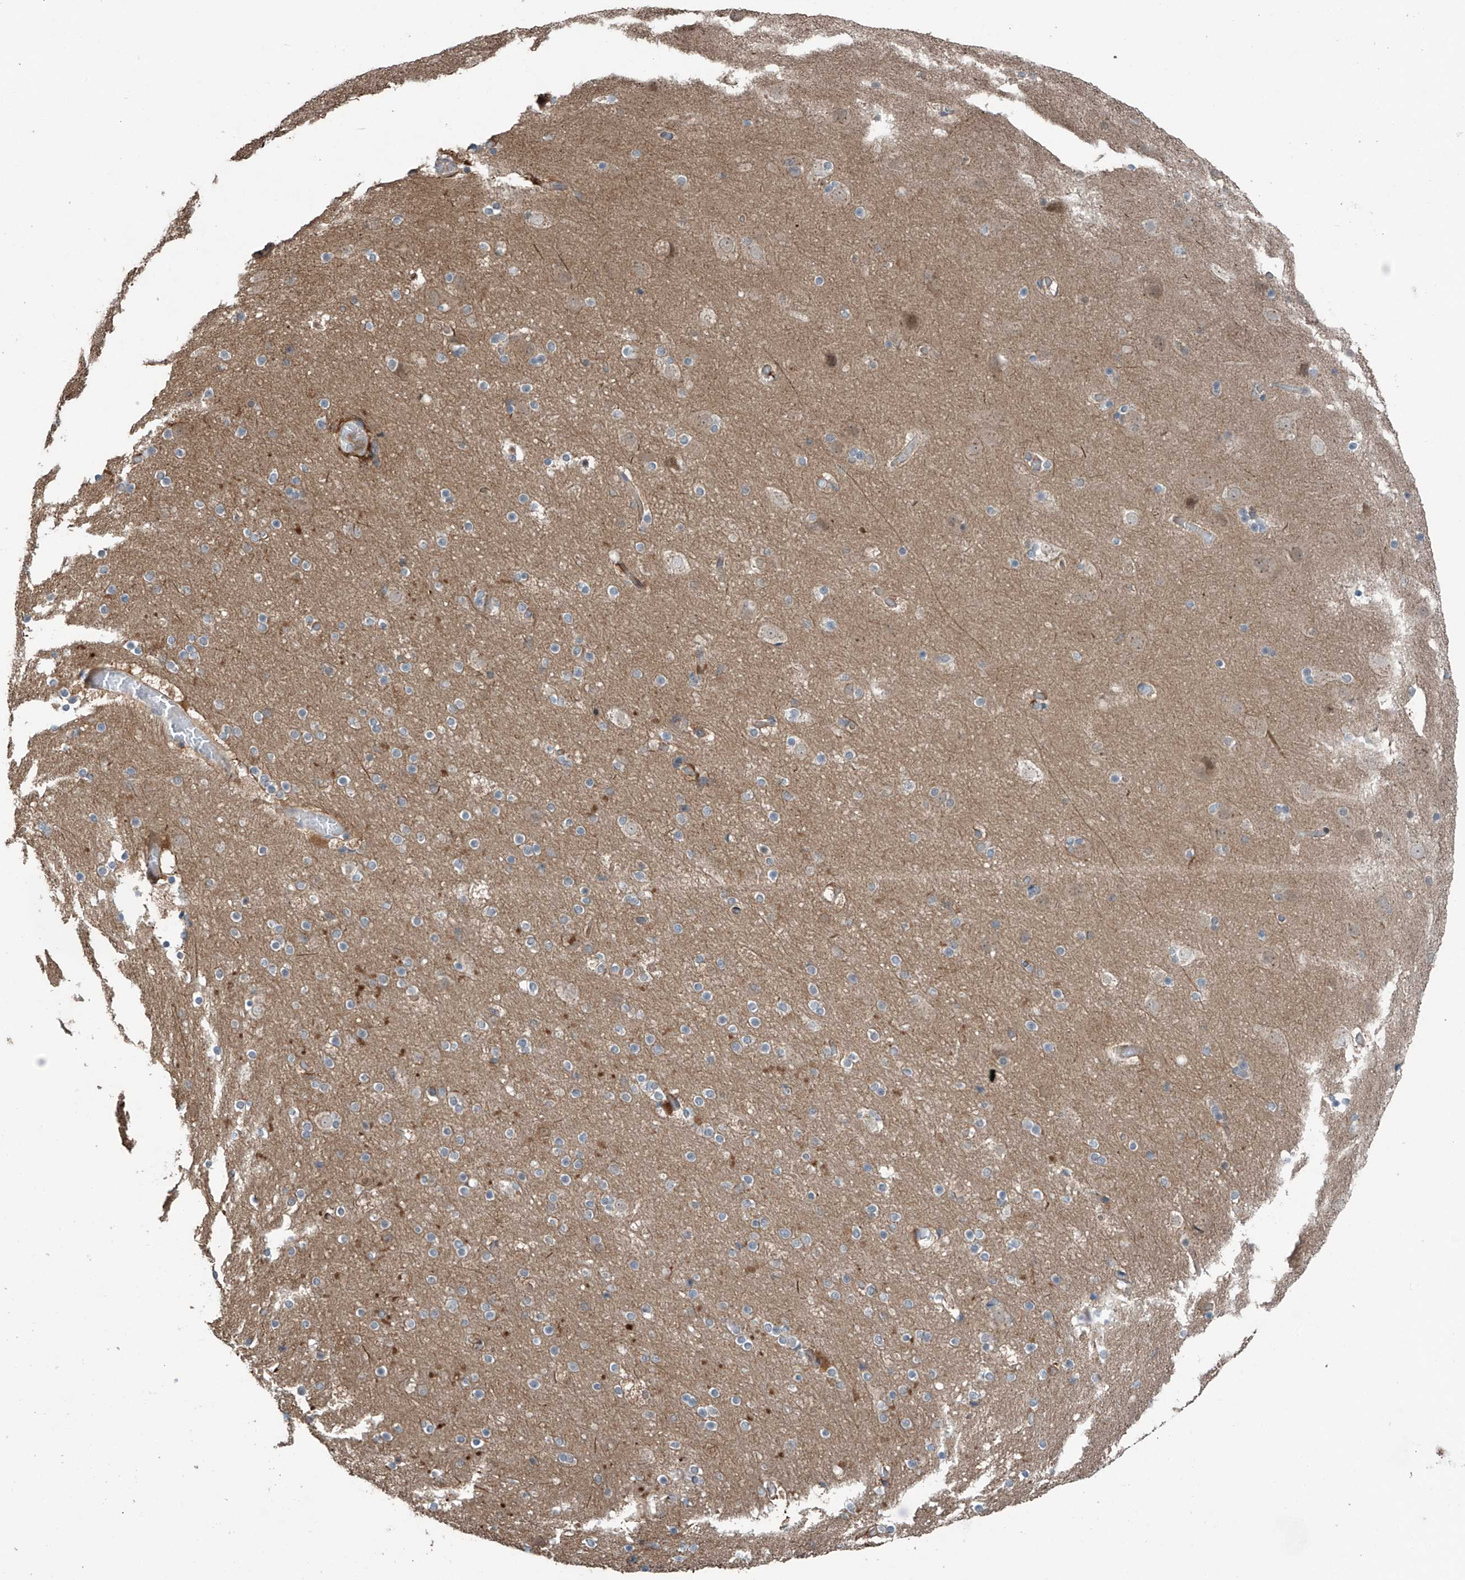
{"staining": {"intensity": "moderate", "quantity": ">75%", "location": "cytoplasmic/membranous"}, "tissue": "cerebral cortex", "cell_type": "Endothelial cells", "image_type": "normal", "snomed": [{"axis": "morphology", "description": "Normal tissue, NOS"}, {"axis": "topography", "description": "Cerebral cortex"}], "caption": "Benign cerebral cortex reveals moderate cytoplasmic/membranous positivity in approximately >75% of endothelial cells (brown staining indicates protein expression, while blue staining denotes nuclei)..", "gene": "SAMD3", "patient": {"sex": "male", "age": 57}}